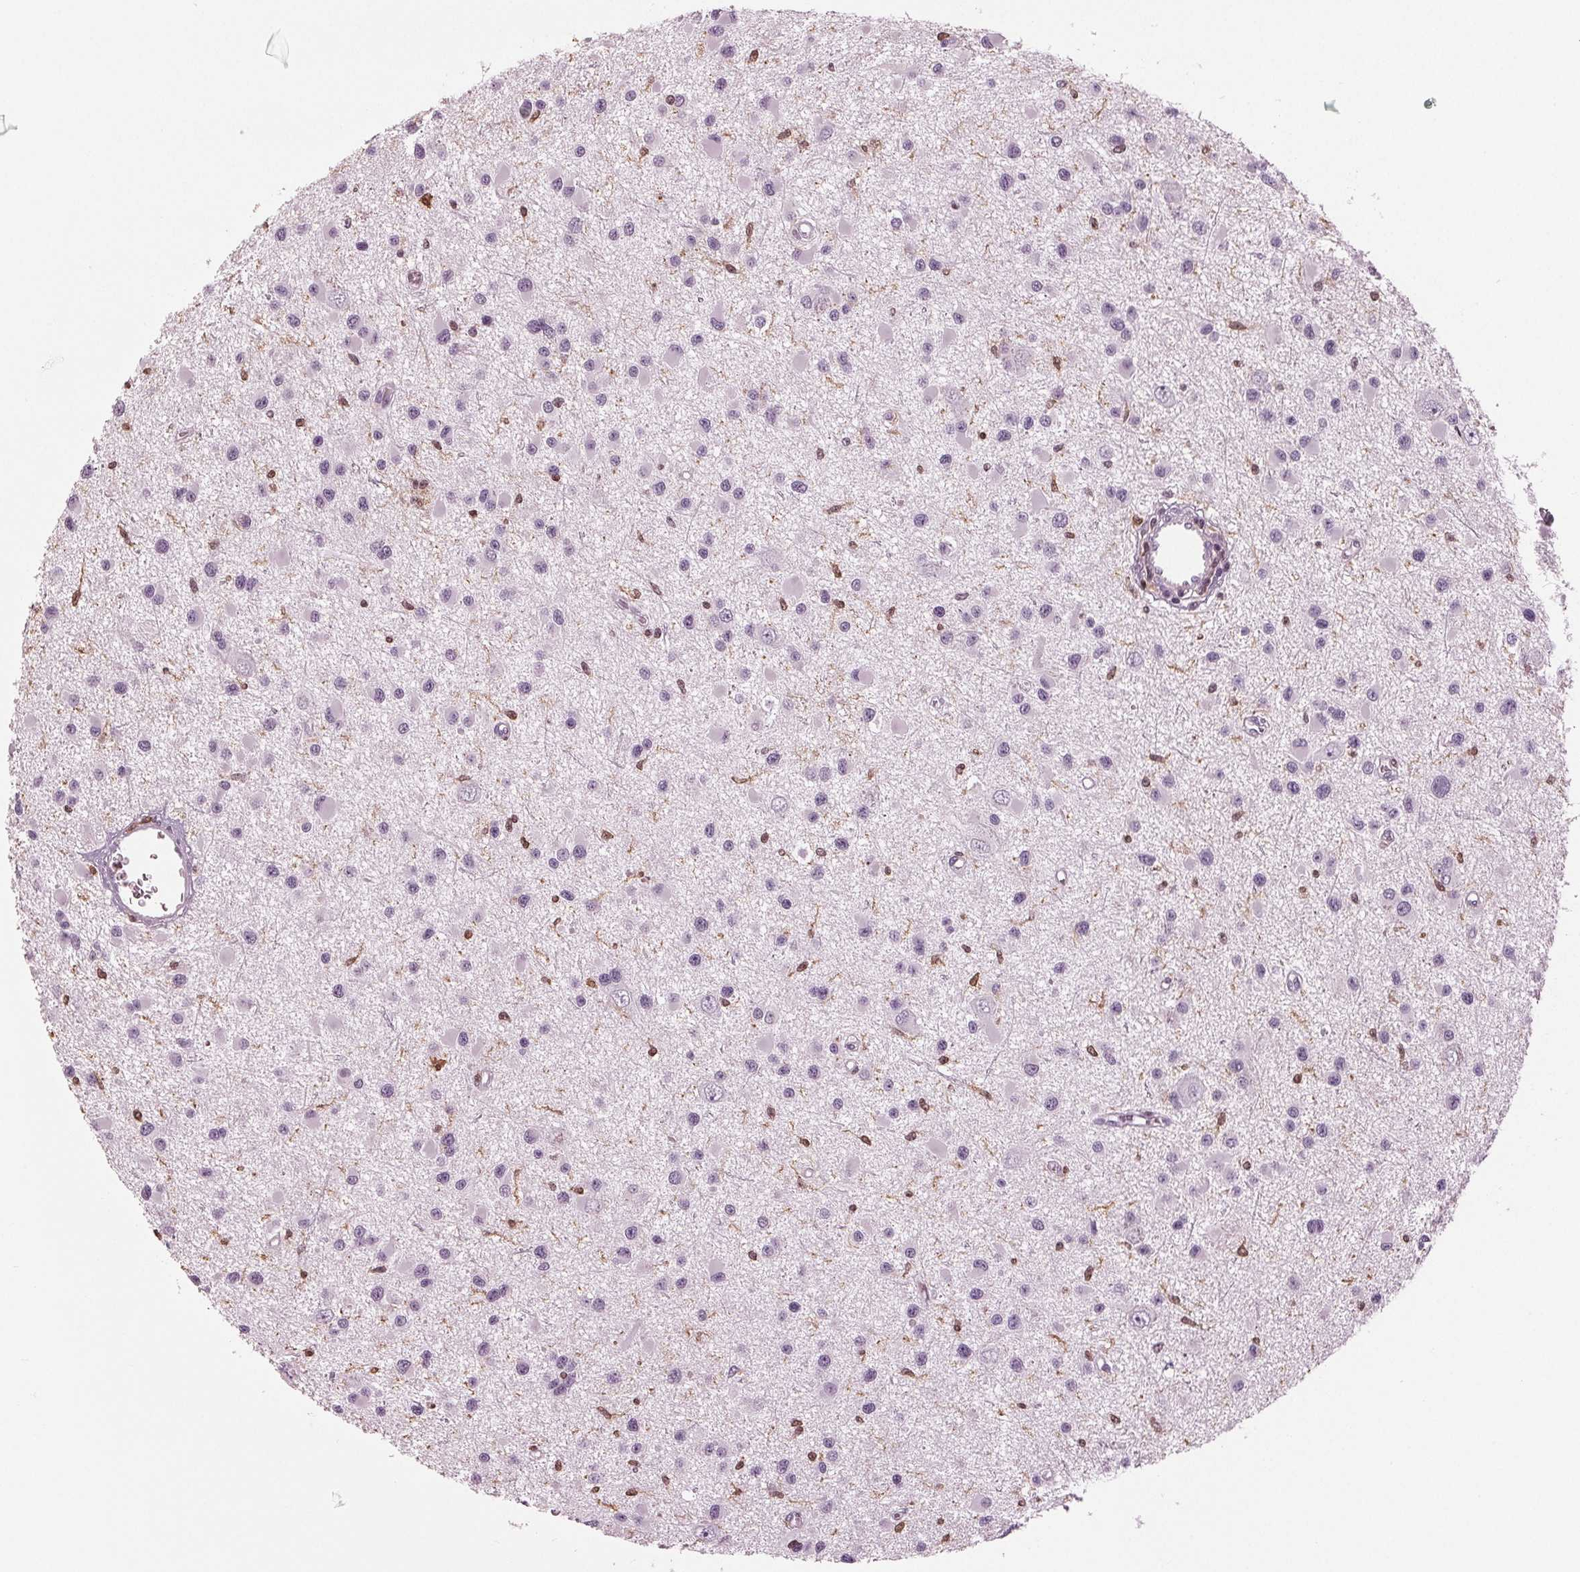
{"staining": {"intensity": "negative", "quantity": "none", "location": "none"}, "tissue": "glioma", "cell_type": "Tumor cells", "image_type": "cancer", "snomed": [{"axis": "morphology", "description": "Glioma, malignant, High grade"}, {"axis": "topography", "description": "Brain"}], "caption": "Immunohistochemical staining of human glioma shows no significant expression in tumor cells.", "gene": "BTLA", "patient": {"sex": "male", "age": 54}}